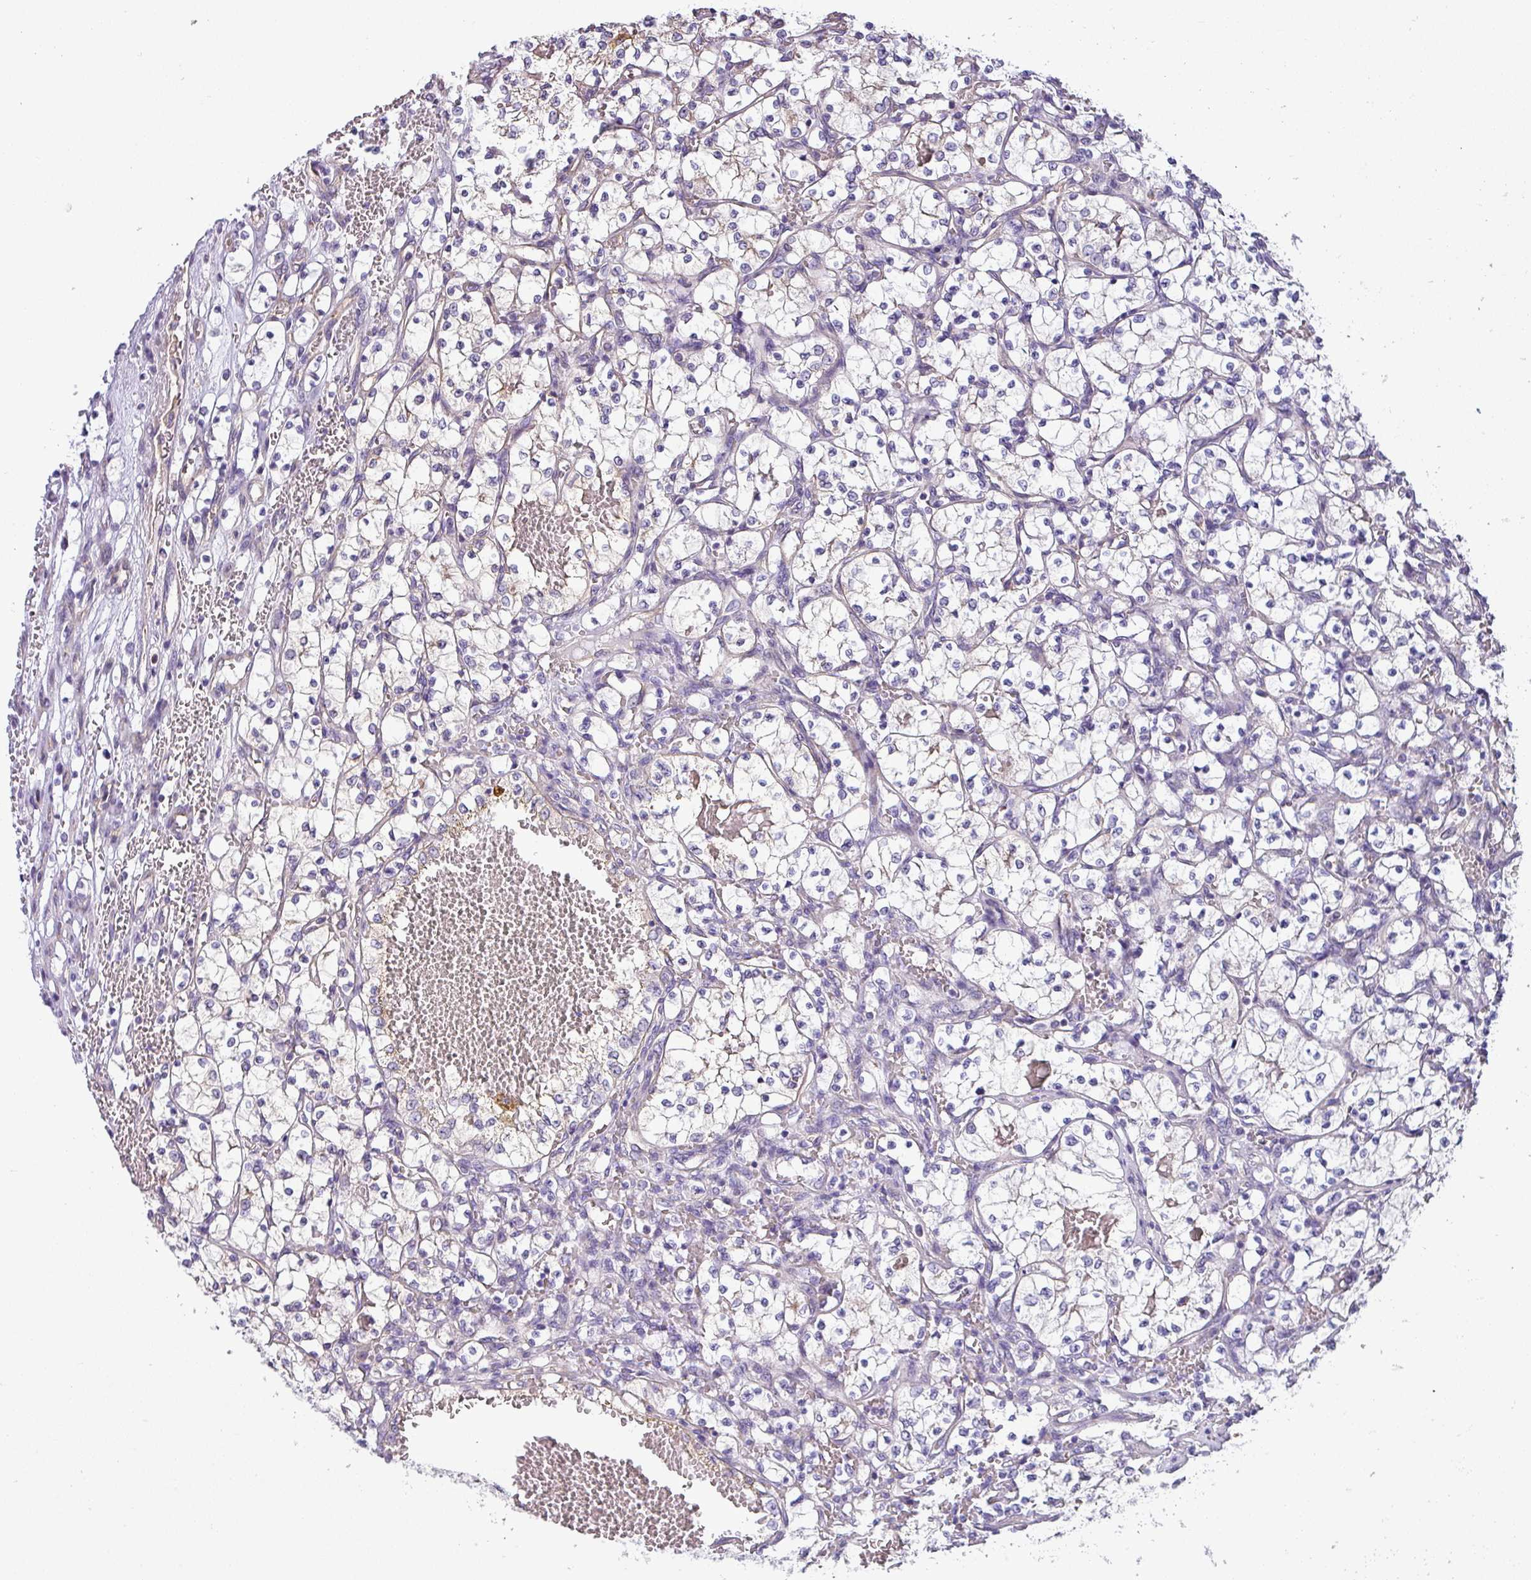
{"staining": {"intensity": "negative", "quantity": "none", "location": "none"}, "tissue": "renal cancer", "cell_type": "Tumor cells", "image_type": "cancer", "snomed": [{"axis": "morphology", "description": "Adenocarcinoma, NOS"}, {"axis": "topography", "description": "Kidney"}], "caption": "Immunohistochemistry (IHC) of human renal cancer (adenocarcinoma) shows no positivity in tumor cells. (Brightfield microscopy of DAB (3,3'-diaminobenzidine) IHC at high magnification).", "gene": "PALS2", "patient": {"sex": "female", "age": 69}}